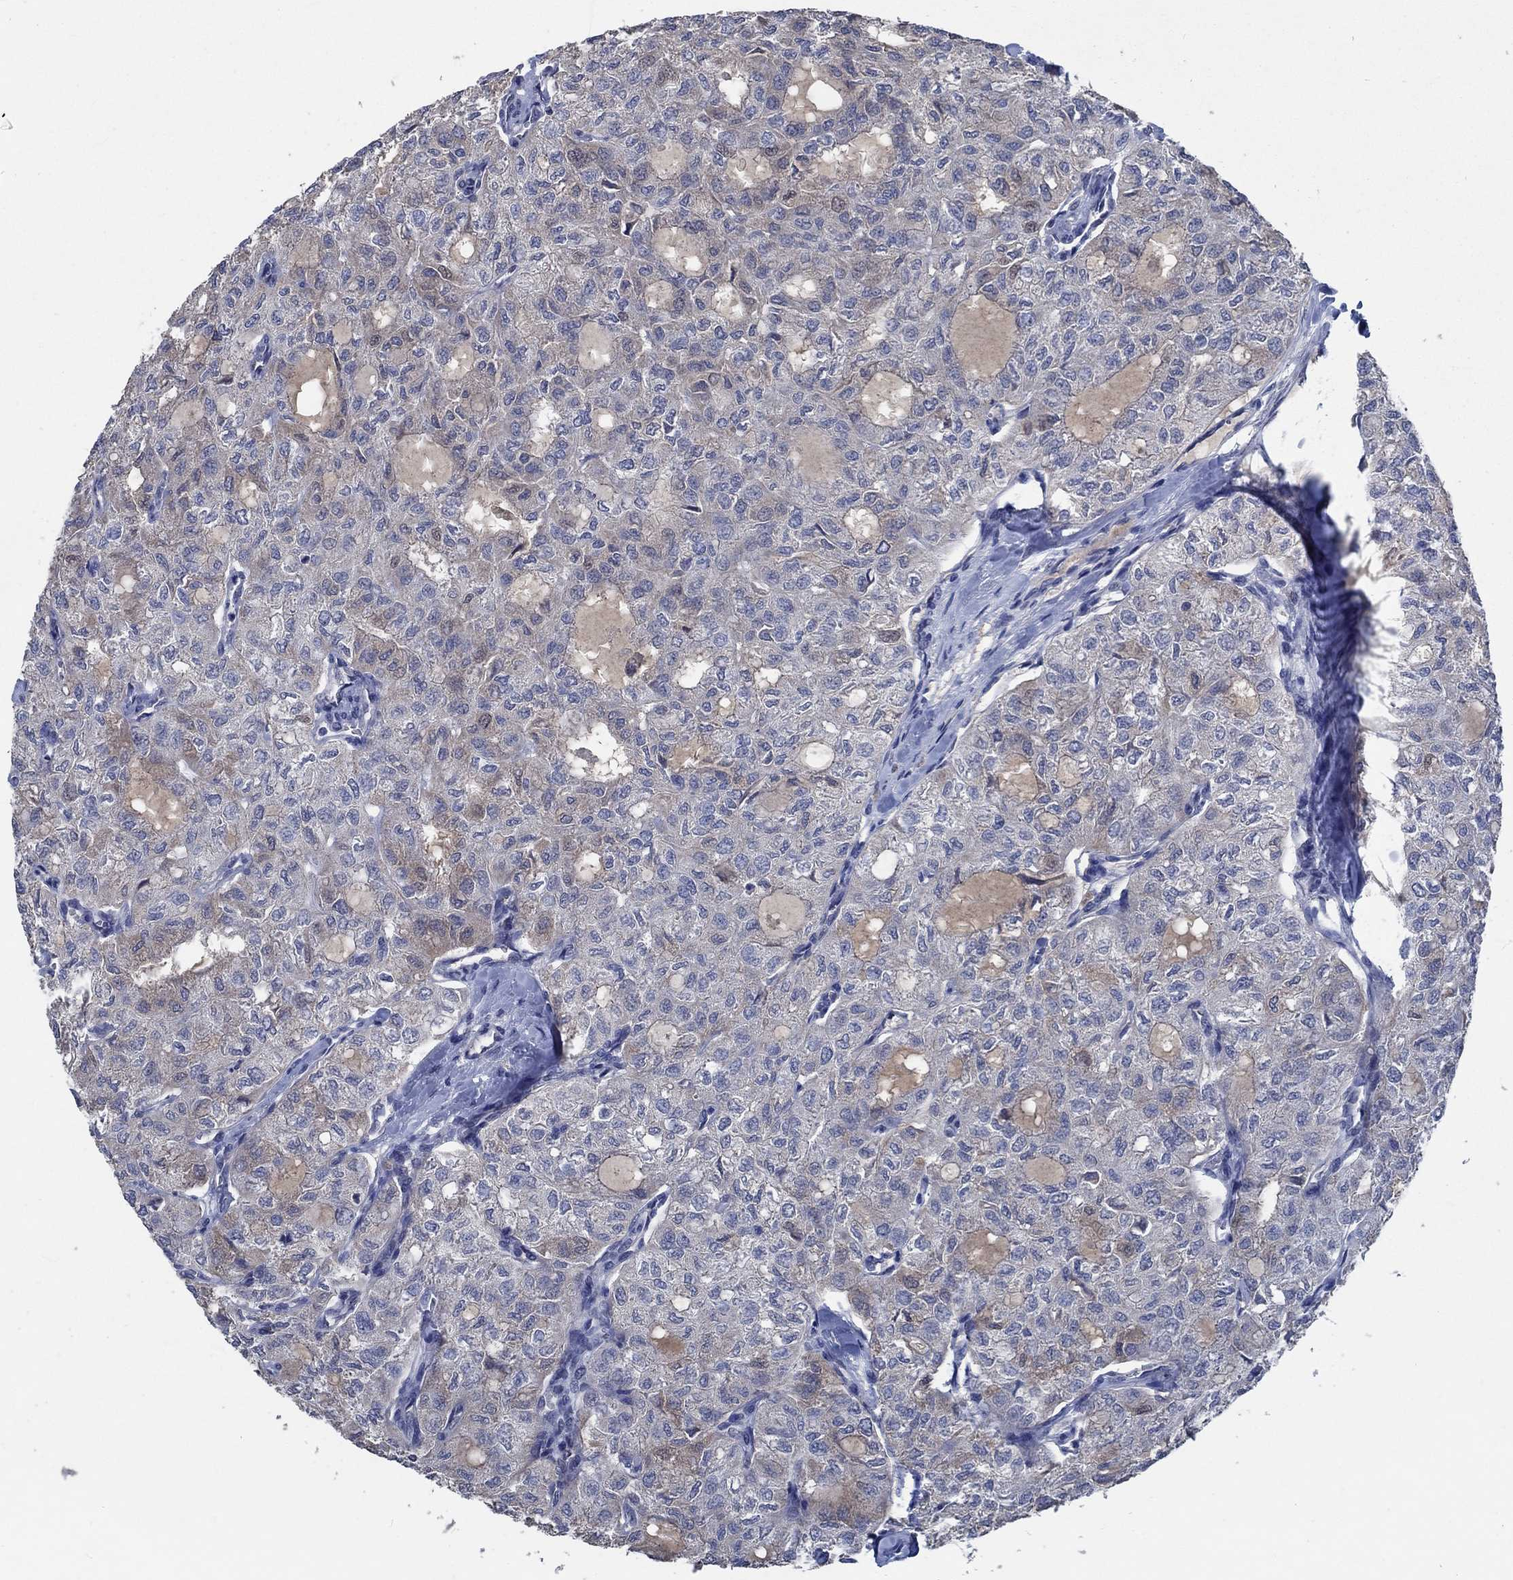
{"staining": {"intensity": "negative", "quantity": "none", "location": "none"}, "tissue": "thyroid cancer", "cell_type": "Tumor cells", "image_type": "cancer", "snomed": [{"axis": "morphology", "description": "Follicular adenoma carcinoma, NOS"}, {"axis": "topography", "description": "Thyroid gland"}], "caption": "Histopathology image shows no significant protein staining in tumor cells of thyroid cancer (follicular adenoma carcinoma).", "gene": "OBSCN", "patient": {"sex": "male", "age": 75}}